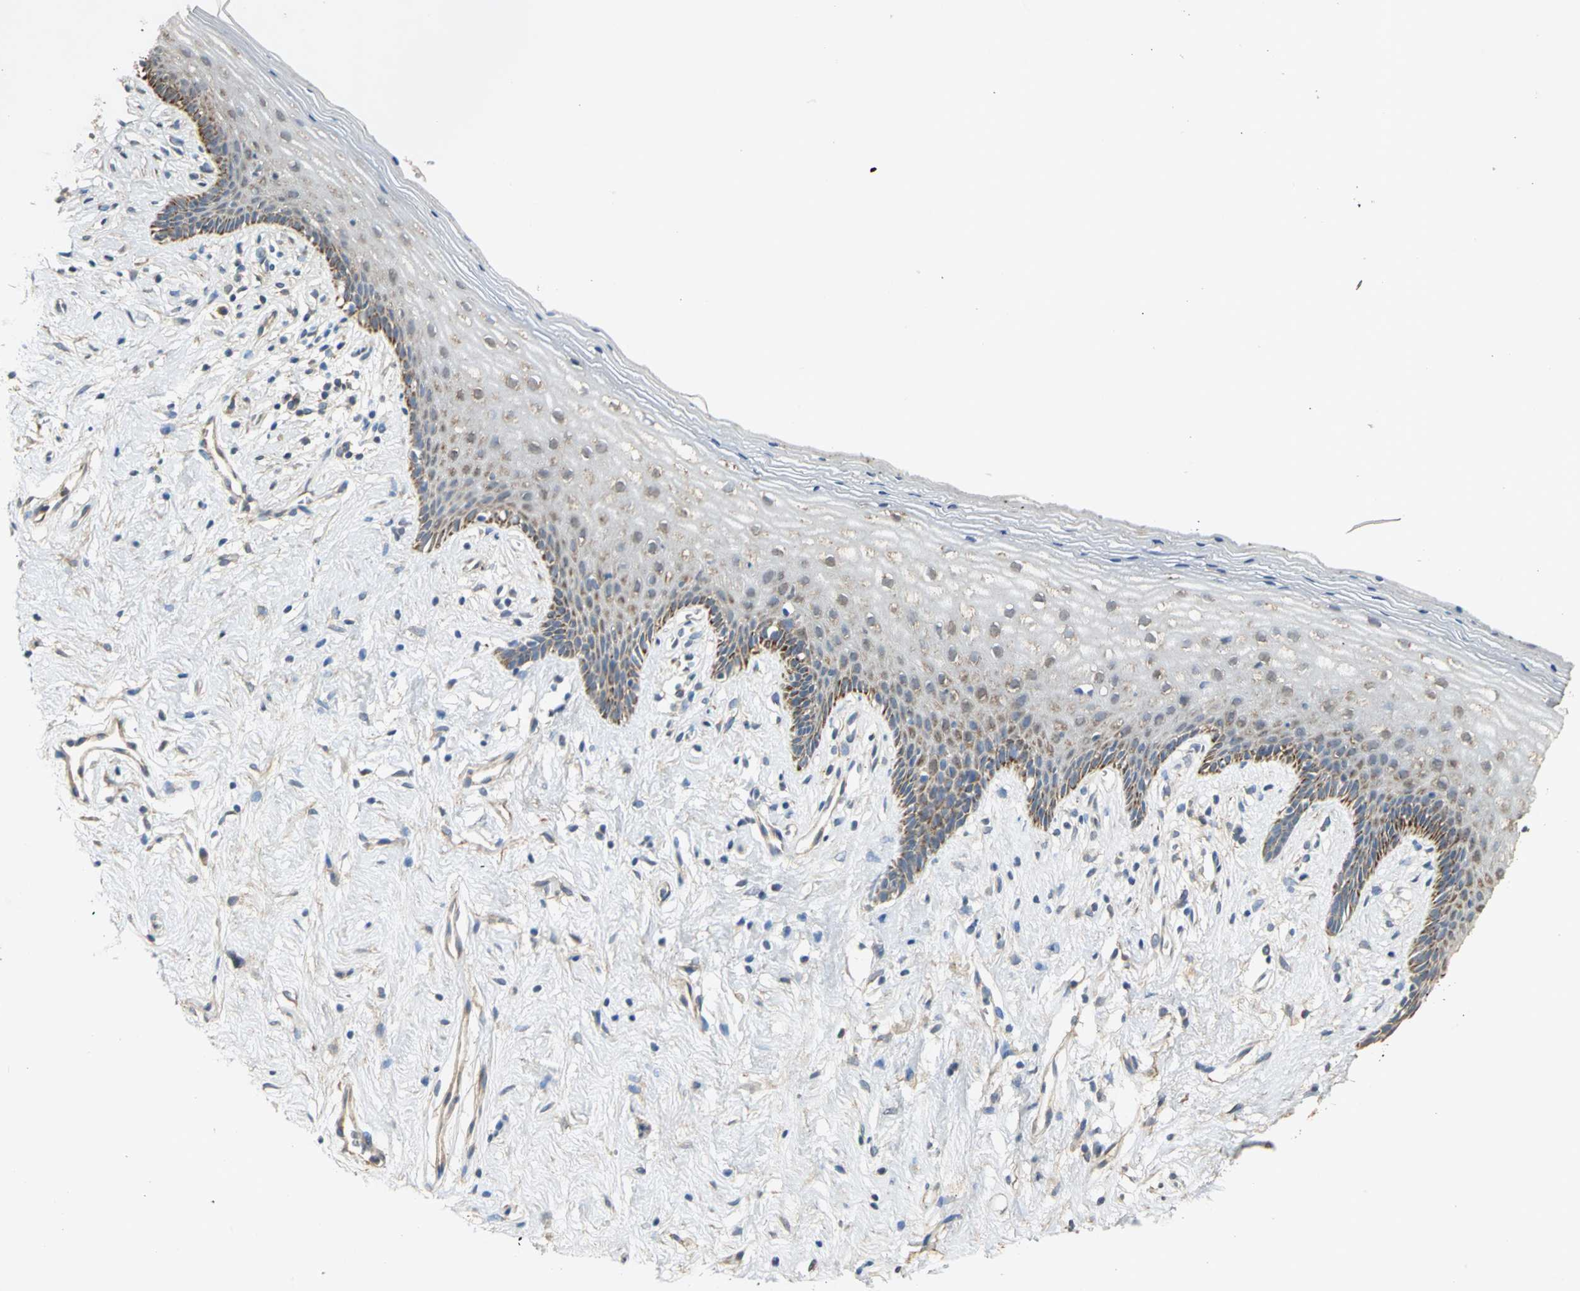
{"staining": {"intensity": "strong", "quantity": "25%-75%", "location": "cytoplasmic/membranous"}, "tissue": "vagina", "cell_type": "Squamous epithelial cells", "image_type": "normal", "snomed": [{"axis": "morphology", "description": "Normal tissue, NOS"}, {"axis": "topography", "description": "Vagina"}], "caption": "Immunohistochemistry histopathology image of unremarkable human vagina stained for a protein (brown), which exhibits high levels of strong cytoplasmic/membranous staining in approximately 25%-75% of squamous epithelial cells.", "gene": "NDUFB5", "patient": {"sex": "female", "age": 44}}